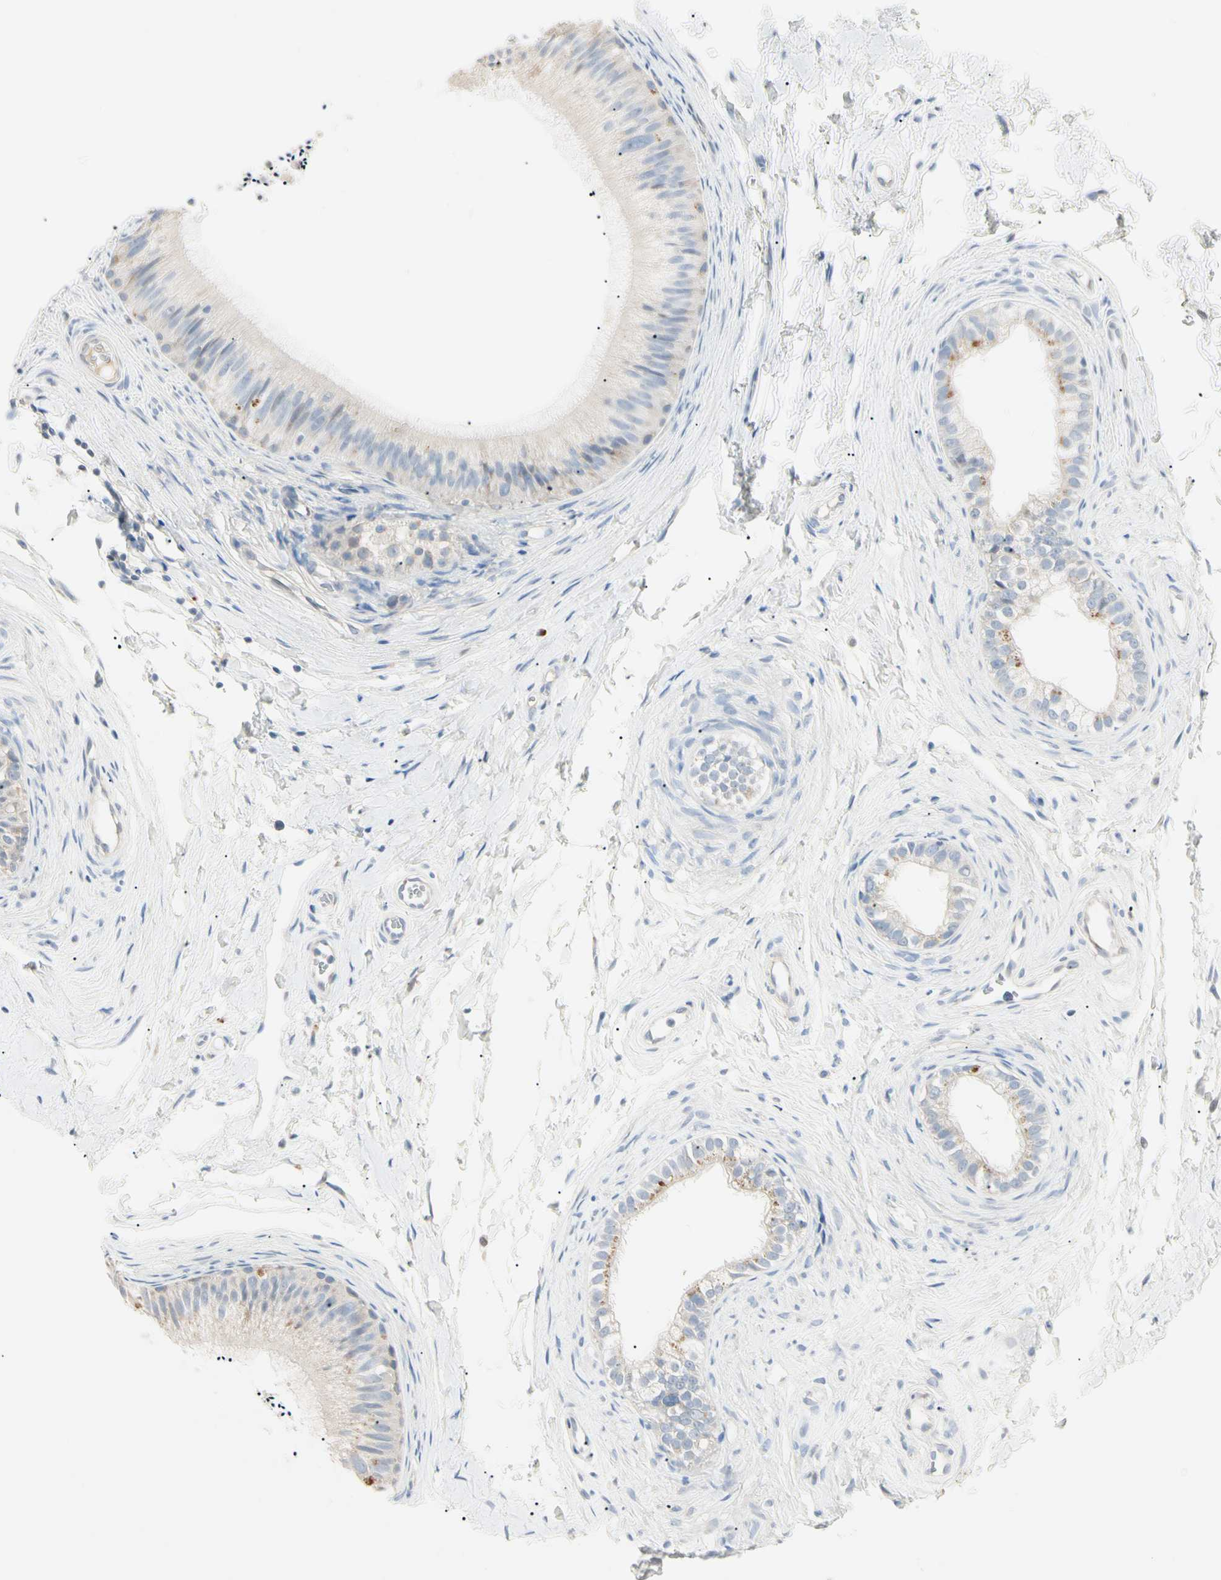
{"staining": {"intensity": "strong", "quantity": "25%-75%", "location": "cytoplasmic/membranous"}, "tissue": "epididymis", "cell_type": "Glandular cells", "image_type": "normal", "snomed": [{"axis": "morphology", "description": "Normal tissue, NOS"}, {"axis": "topography", "description": "Epididymis"}], "caption": "The image displays immunohistochemical staining of unremarkable epididymis. There is strong cytoplasmic/membranous expression is present in about 25%-75% of glandular cells.", "gene": "ALDH18A1", "patient": {"sex": "male", "age": 56}}